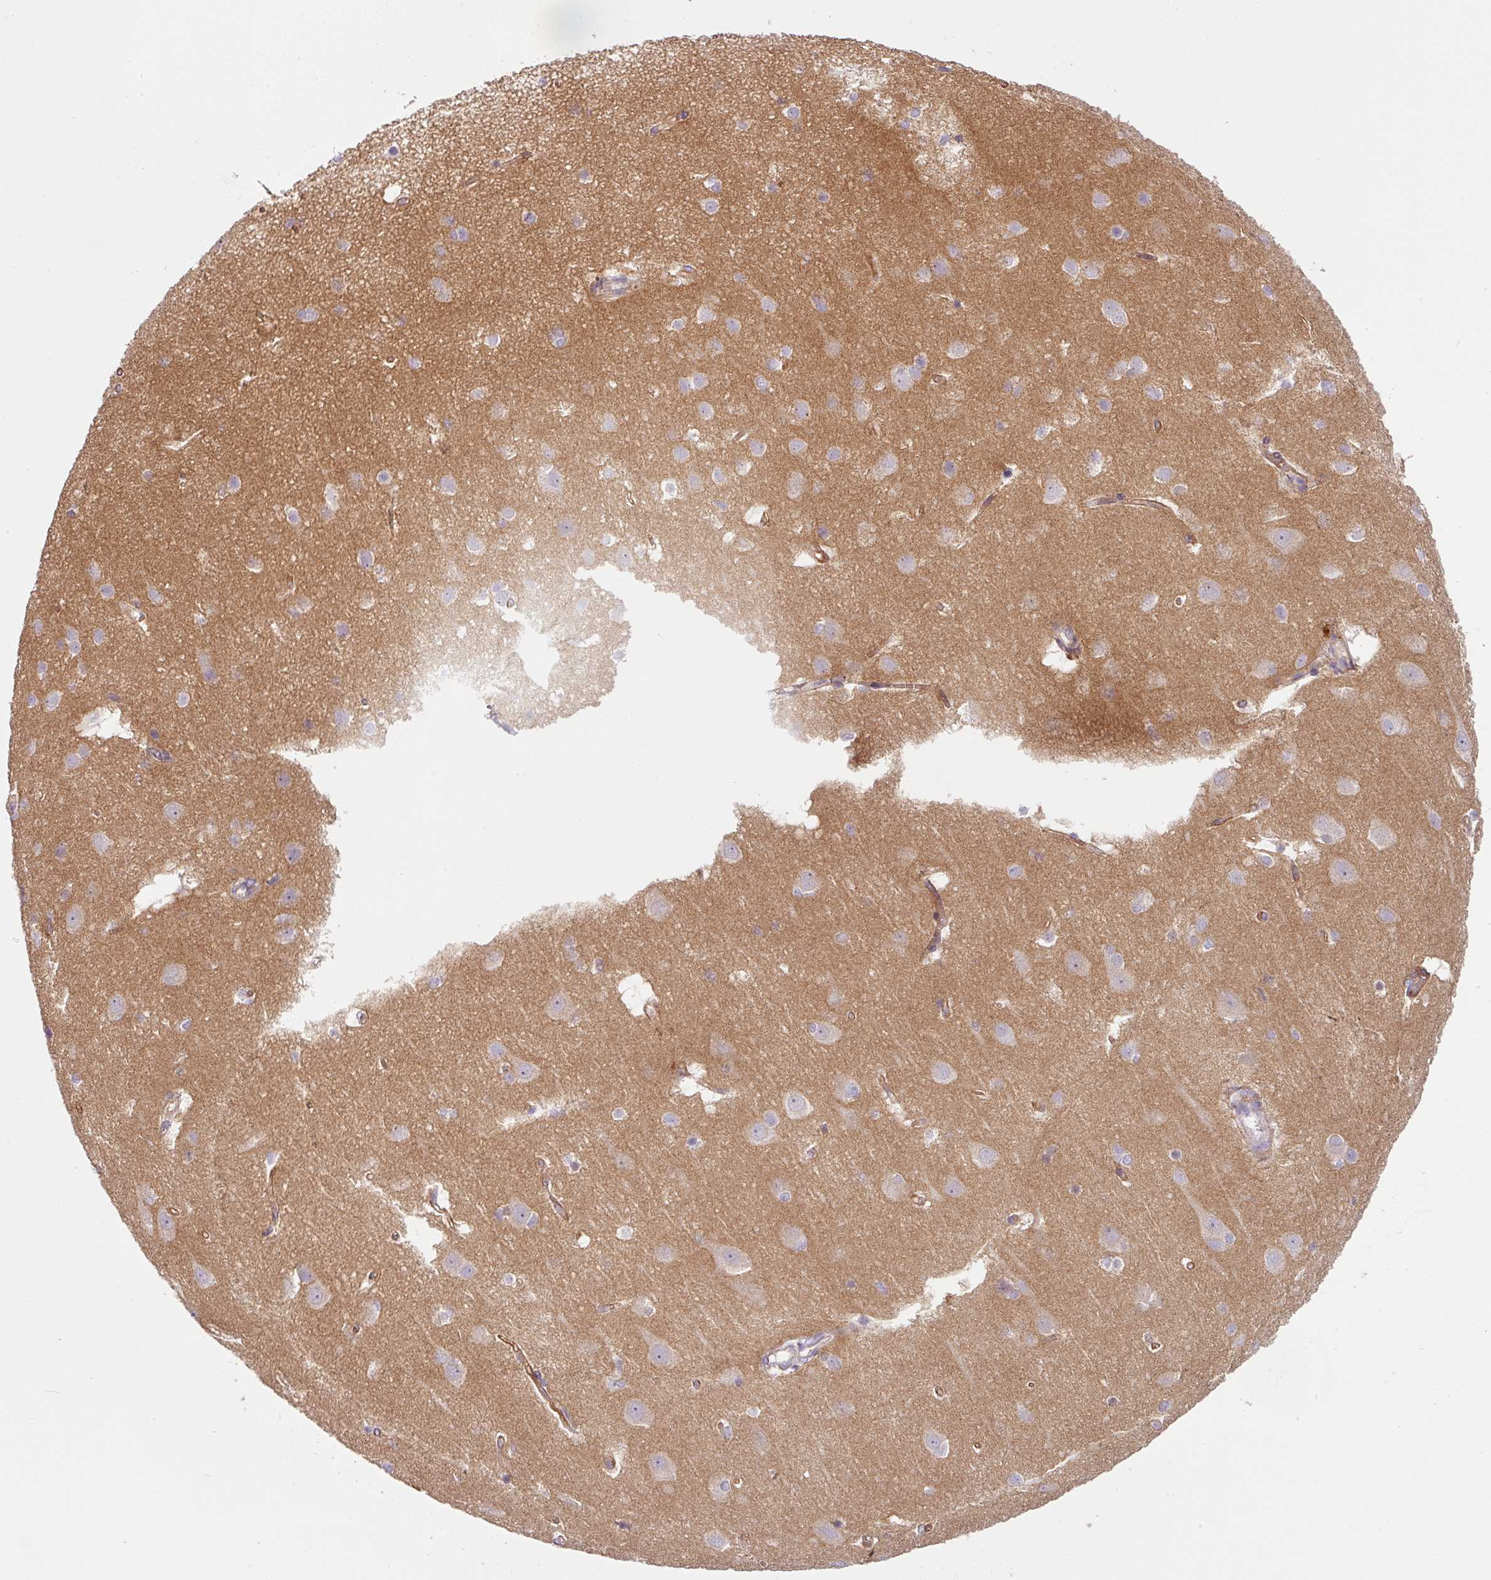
{"staining": {"intensity": "moderate", "quantity": "25%-75%", "location": "cytoplasmic/membranous"}, "tissue": "cerebral cortex", "cell_type": "Endothelial cells", "image_type": "normal", "snomed": [{"axis": "morphology", "description": "Normal tissue, NOS"}, {"axis": "topography", "description": "Cerebral cortex"}], "caption": "Protein expression by immunohistochemistry (IHC) demonstrates moderate cytoplasmic/membranous expression in approximately 25%-75% of endothelial cells in unremarkable cerebral cortex. (Brightfield microscopy of DAB IHC at high magnification).", "gene": "SOS2", "patient": {"sex": "male", "age": 37}}